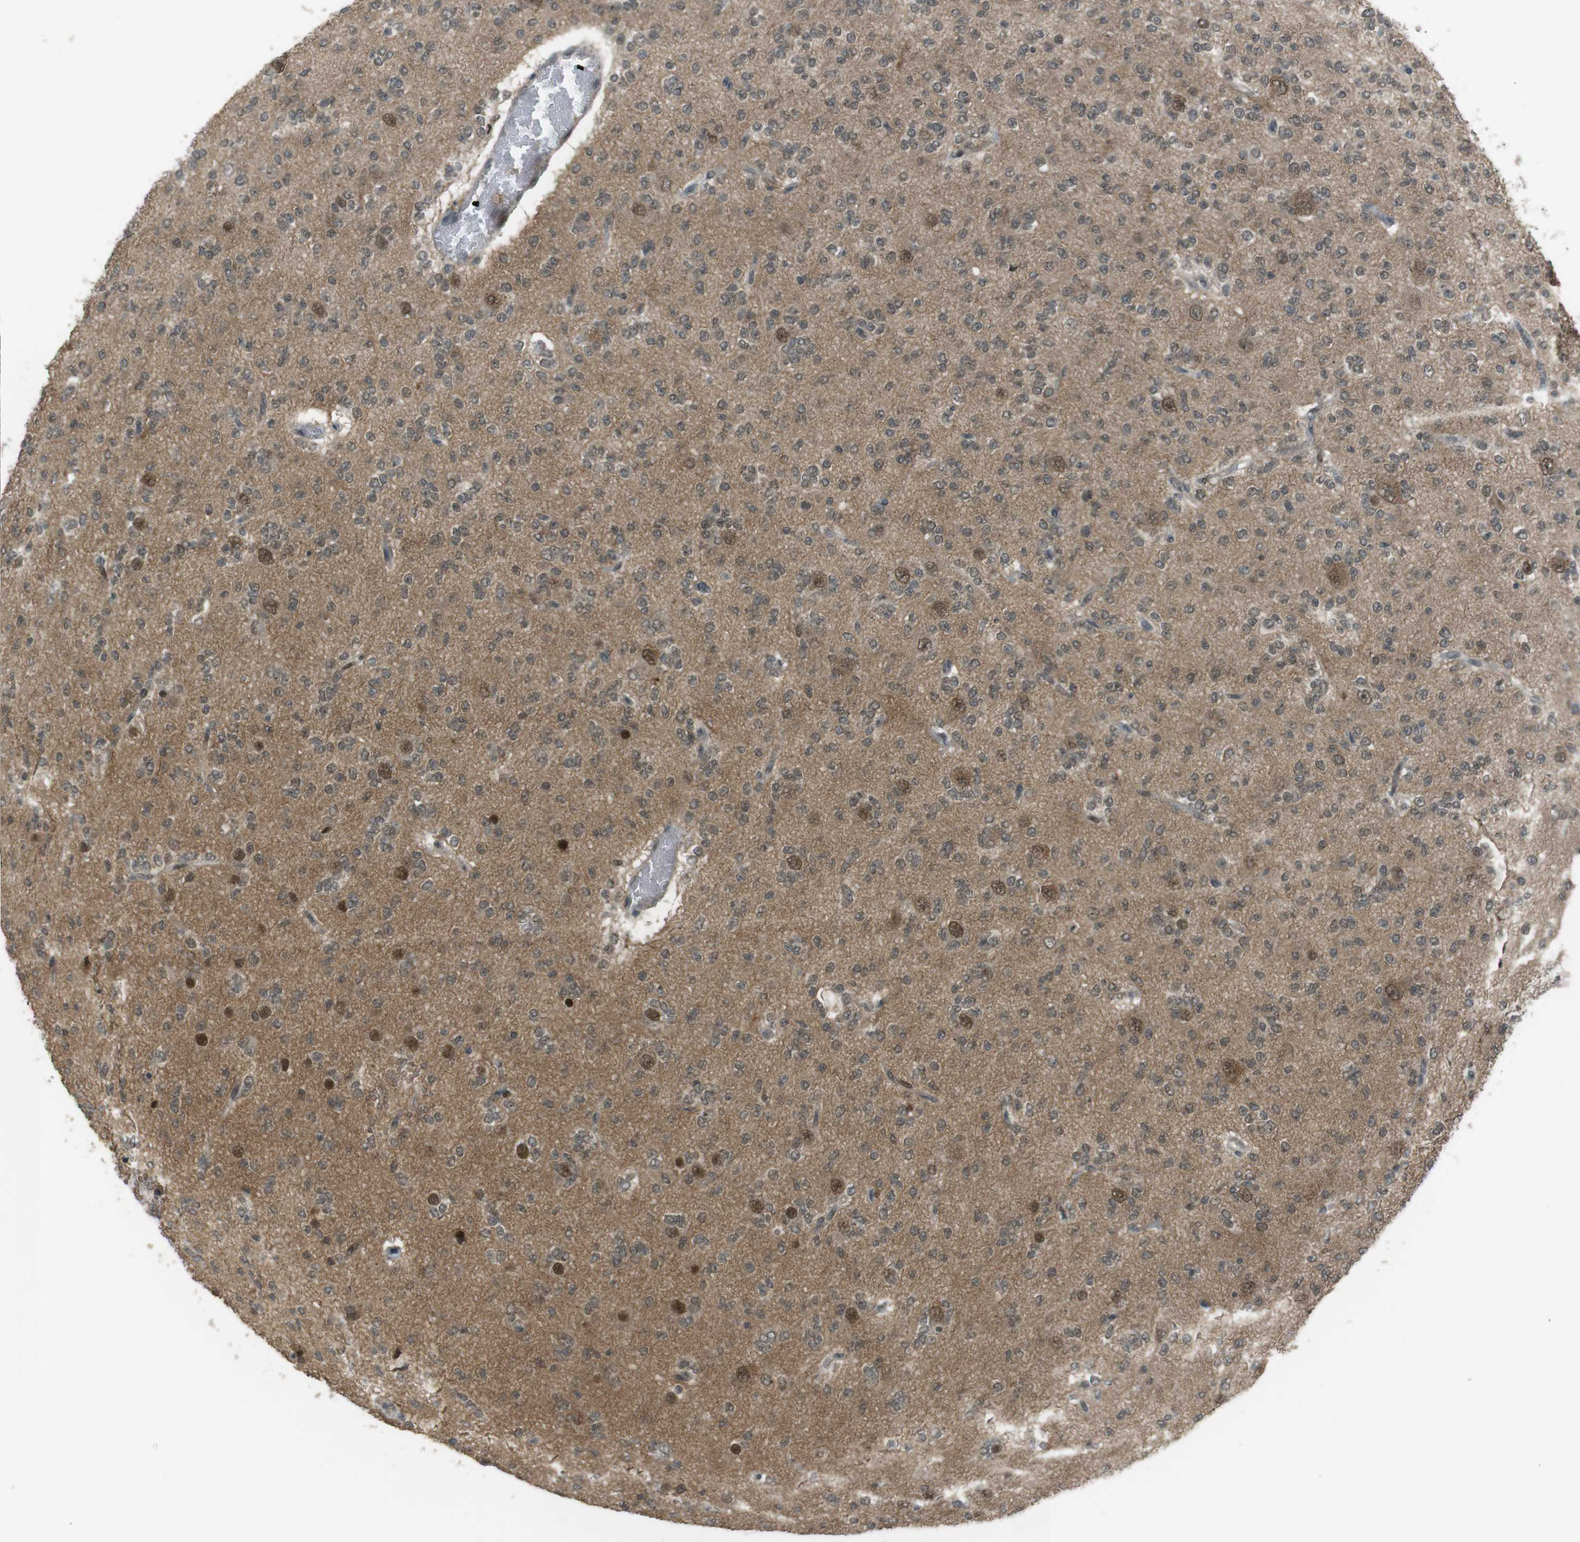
{"staining": {"intensity": "moderate", "quantity": "25%-75%", "location": "cytoplasmic/membranous,nuclear"}, "tissue": "glioma", "cell_type": "Tumor cells", "image_type": "cancer", "snomed": [{"axis": "morphology", "description": "Glioma, malignant, Low grade"}, {"axis": "topography", "description": "Brain"}], "caption": "The immunohistochemical stain highlights moderate cytoplasmic/membranous and nuclear staining in tumor cells of malignant low-grade glioma tissue.", "gene": "SLITRK5", "patient": {"sex": "male", "age": 38}}